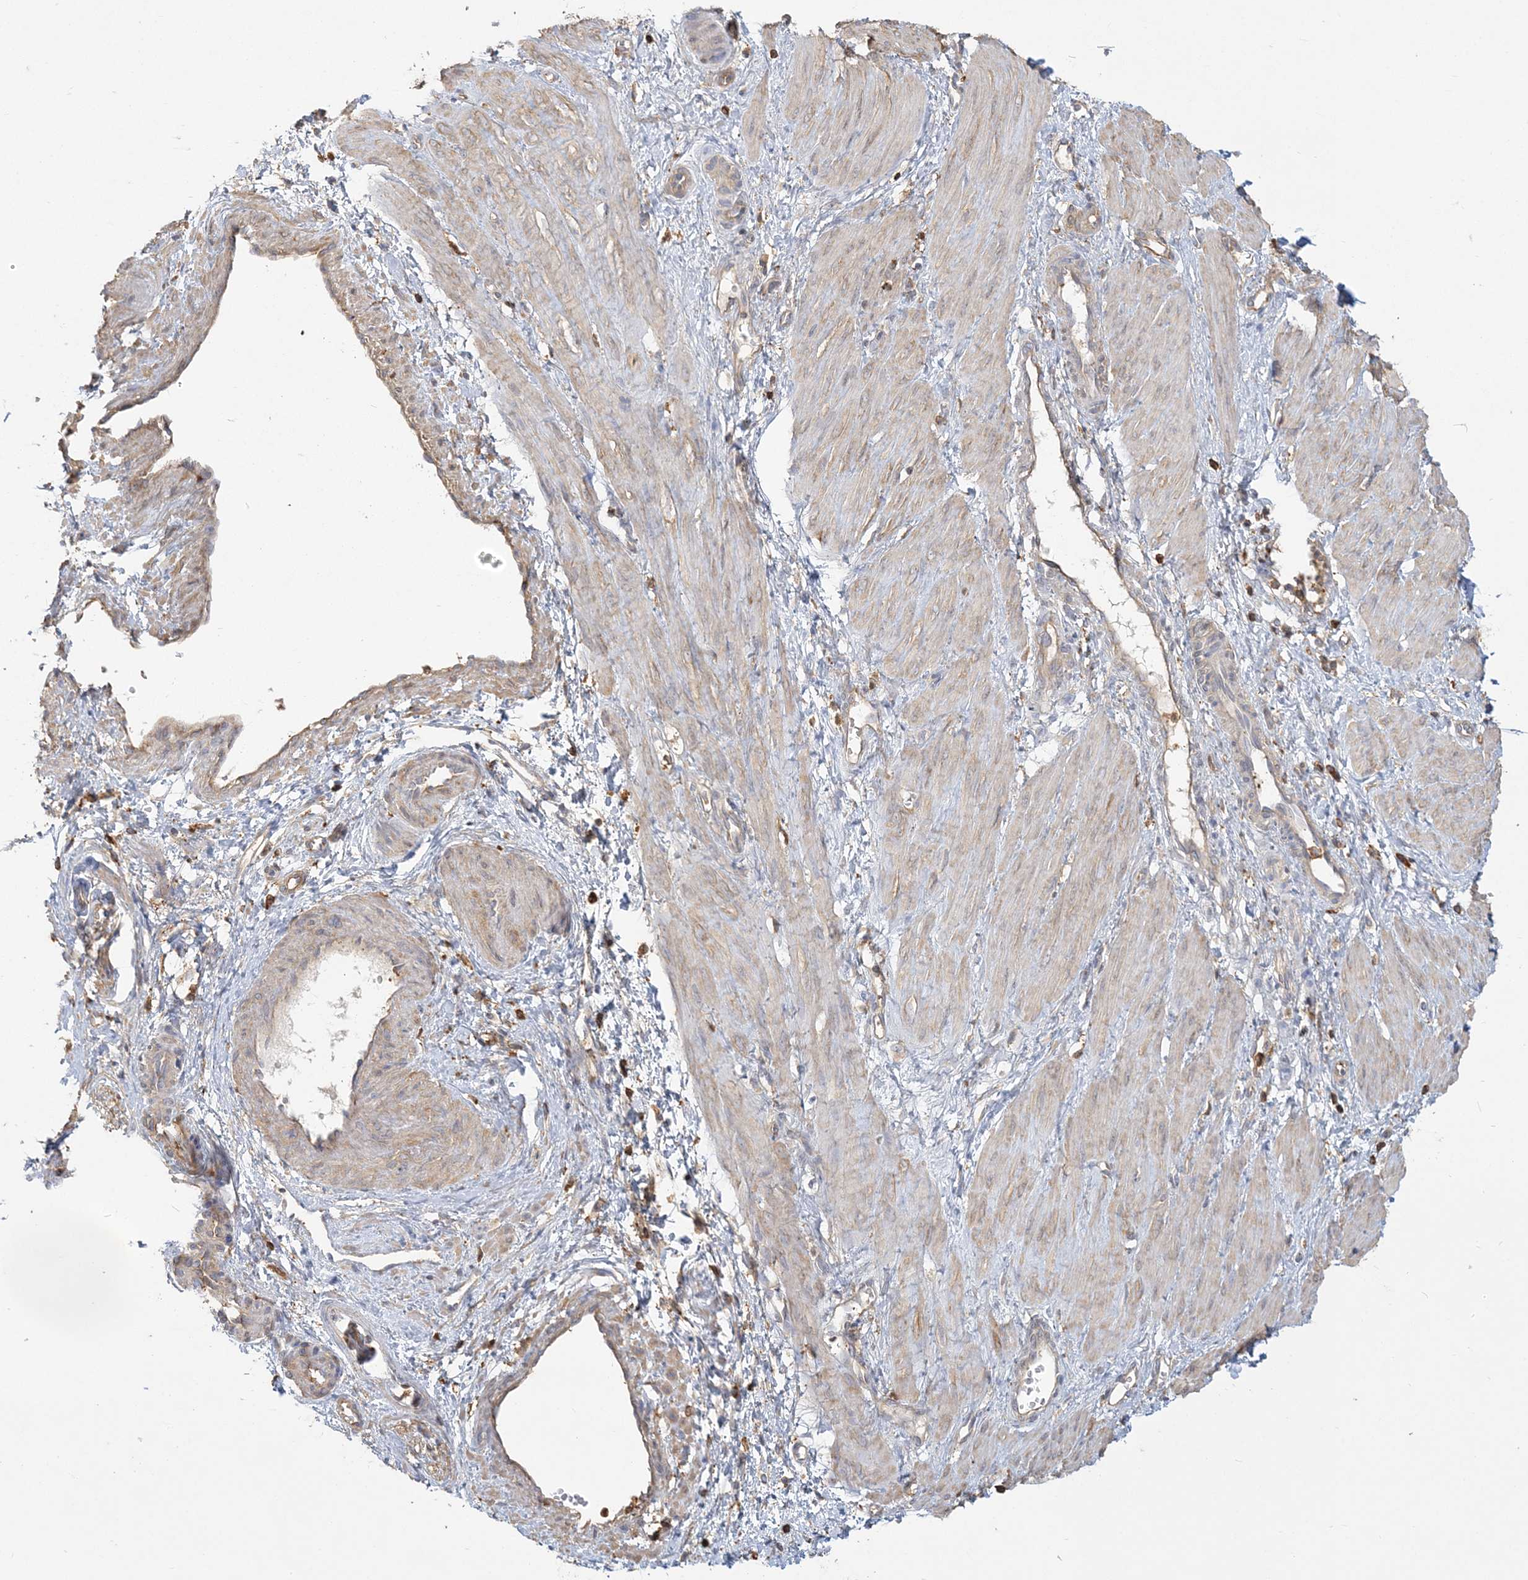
{"staining": {"intensity": "weak", "quantity": "25%-75%", "location": "cytoplasmic/membranous"}, "tissue": "smooth muscle", "cell_type": "Smooth muscle cells", "image_type": "normal", "snomed": [{"axis": "morphology", "description": "Normal tissue, NOS"}, {"axis": "topography", "description": "Endometrium"}], "caption": "A brown stain highlights weak cytoplasmic/membranous staining of a protein in smooth muscle cells of benign human smooth muscle. (DAB IHC with brightfield microscopy, high magnification).", "gene": "ANKS1A", "patient": {"sex": "female", "age": 33}}